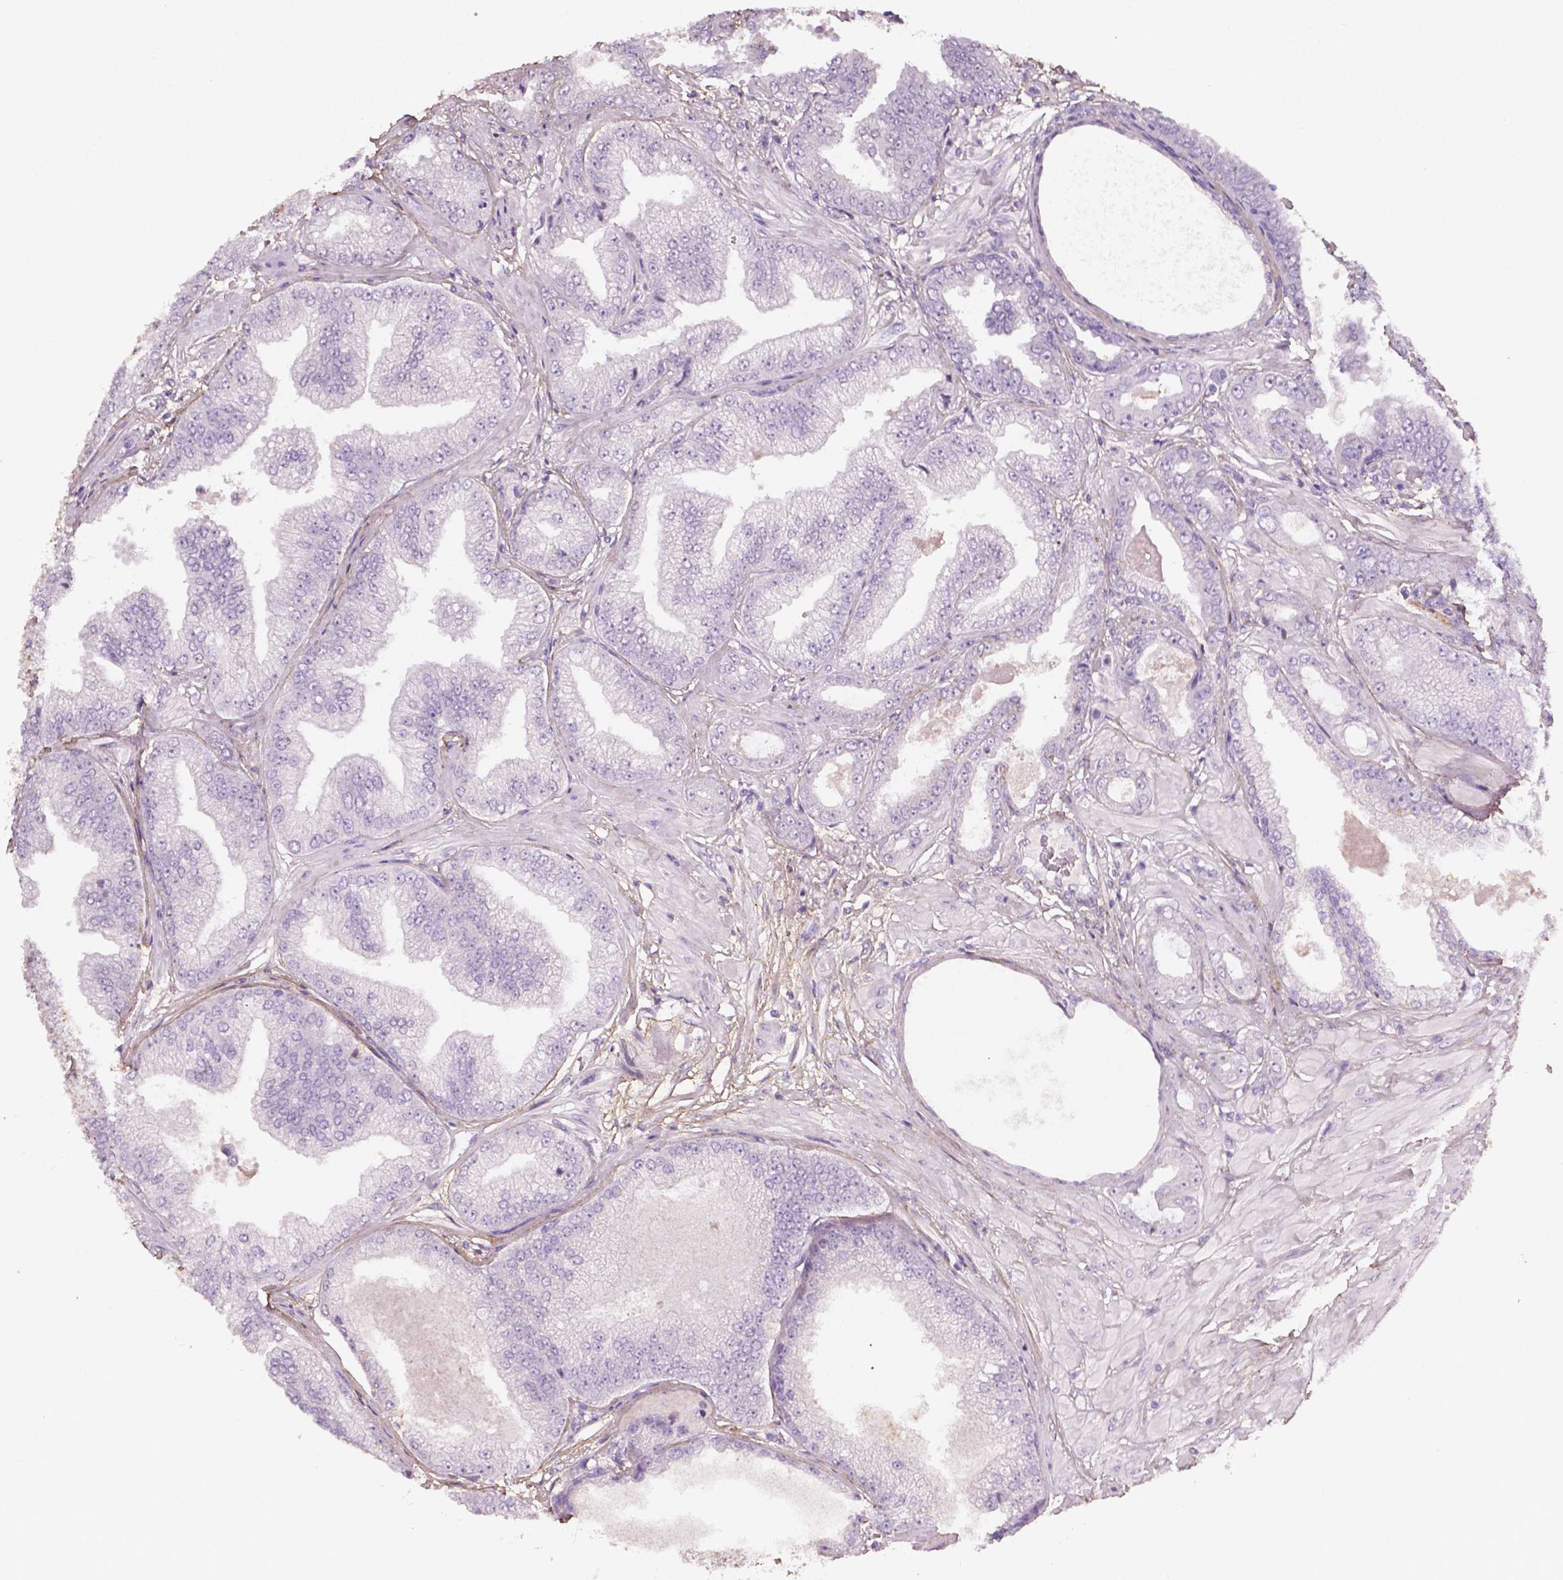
{"staining": {"intensity": "negative", "quantity": "none", "location": "none"}, "tissue": "prostate cancer", "cell_type": "Tumor cells", "image_type": "cancer", "snomed": [{"axis": "morphology", "description": "Adenocarcinoma, Low grade"}, {"axis": "topography", "description": "Prostate"}], "caption": "DAB (3,3'-diaminobenzidine) immunohistochemical staining of adenocarcinoma (low-grade) (prostate) demonstrates no significant positivity in tumor cells.", "gene": "DLG2", "patient": {"sex": "male", "age": 55}}